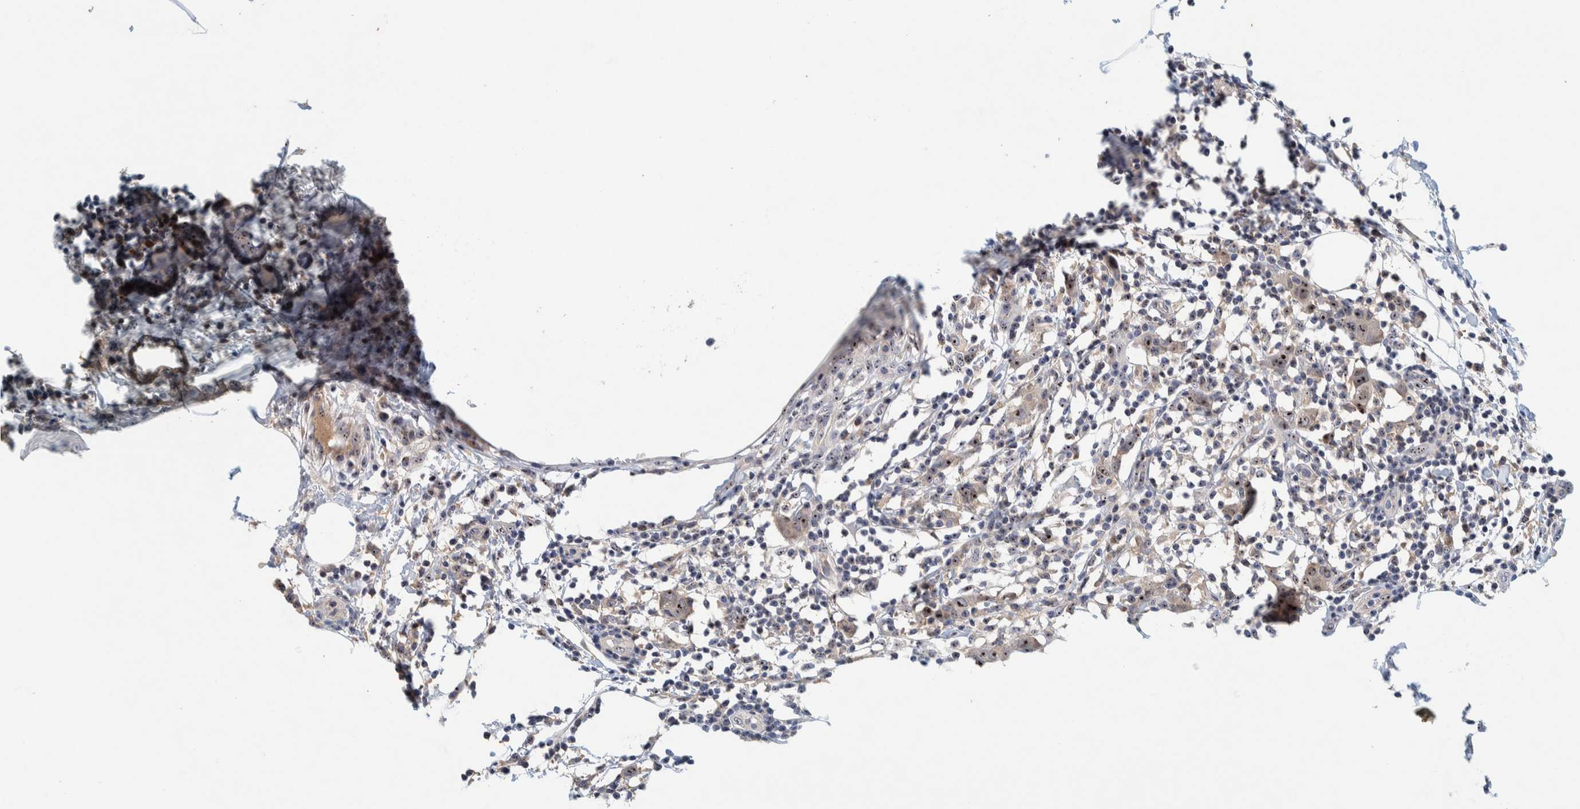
{"staining": {"intensity": "strong", "quantity": ">75%", "location": "cytoplasmic/membranous,nuclear"}, "tissue": "breast cancer", "cell_type": "Tumor cells", "image_type": "cancer", "snomed": [{"axis": "morphology", "description": "Normal tissue, NOS"}, {"axis": "morphology", "description": "Duct carcinoma"}, {"axis": "topography", "description": "Breast"}], "caption": "Immunohistochemistry (IHC) histopathology image of breast cancer (invasive ductal carcinoma) stained for a protein (brown), which exhibits high levels of strong cytoplasmic/membranous and nuclear expression in approximately >75% of tumor cells.", "gene": "NOL11", "patient": {"sex": "female", "age": 37}}